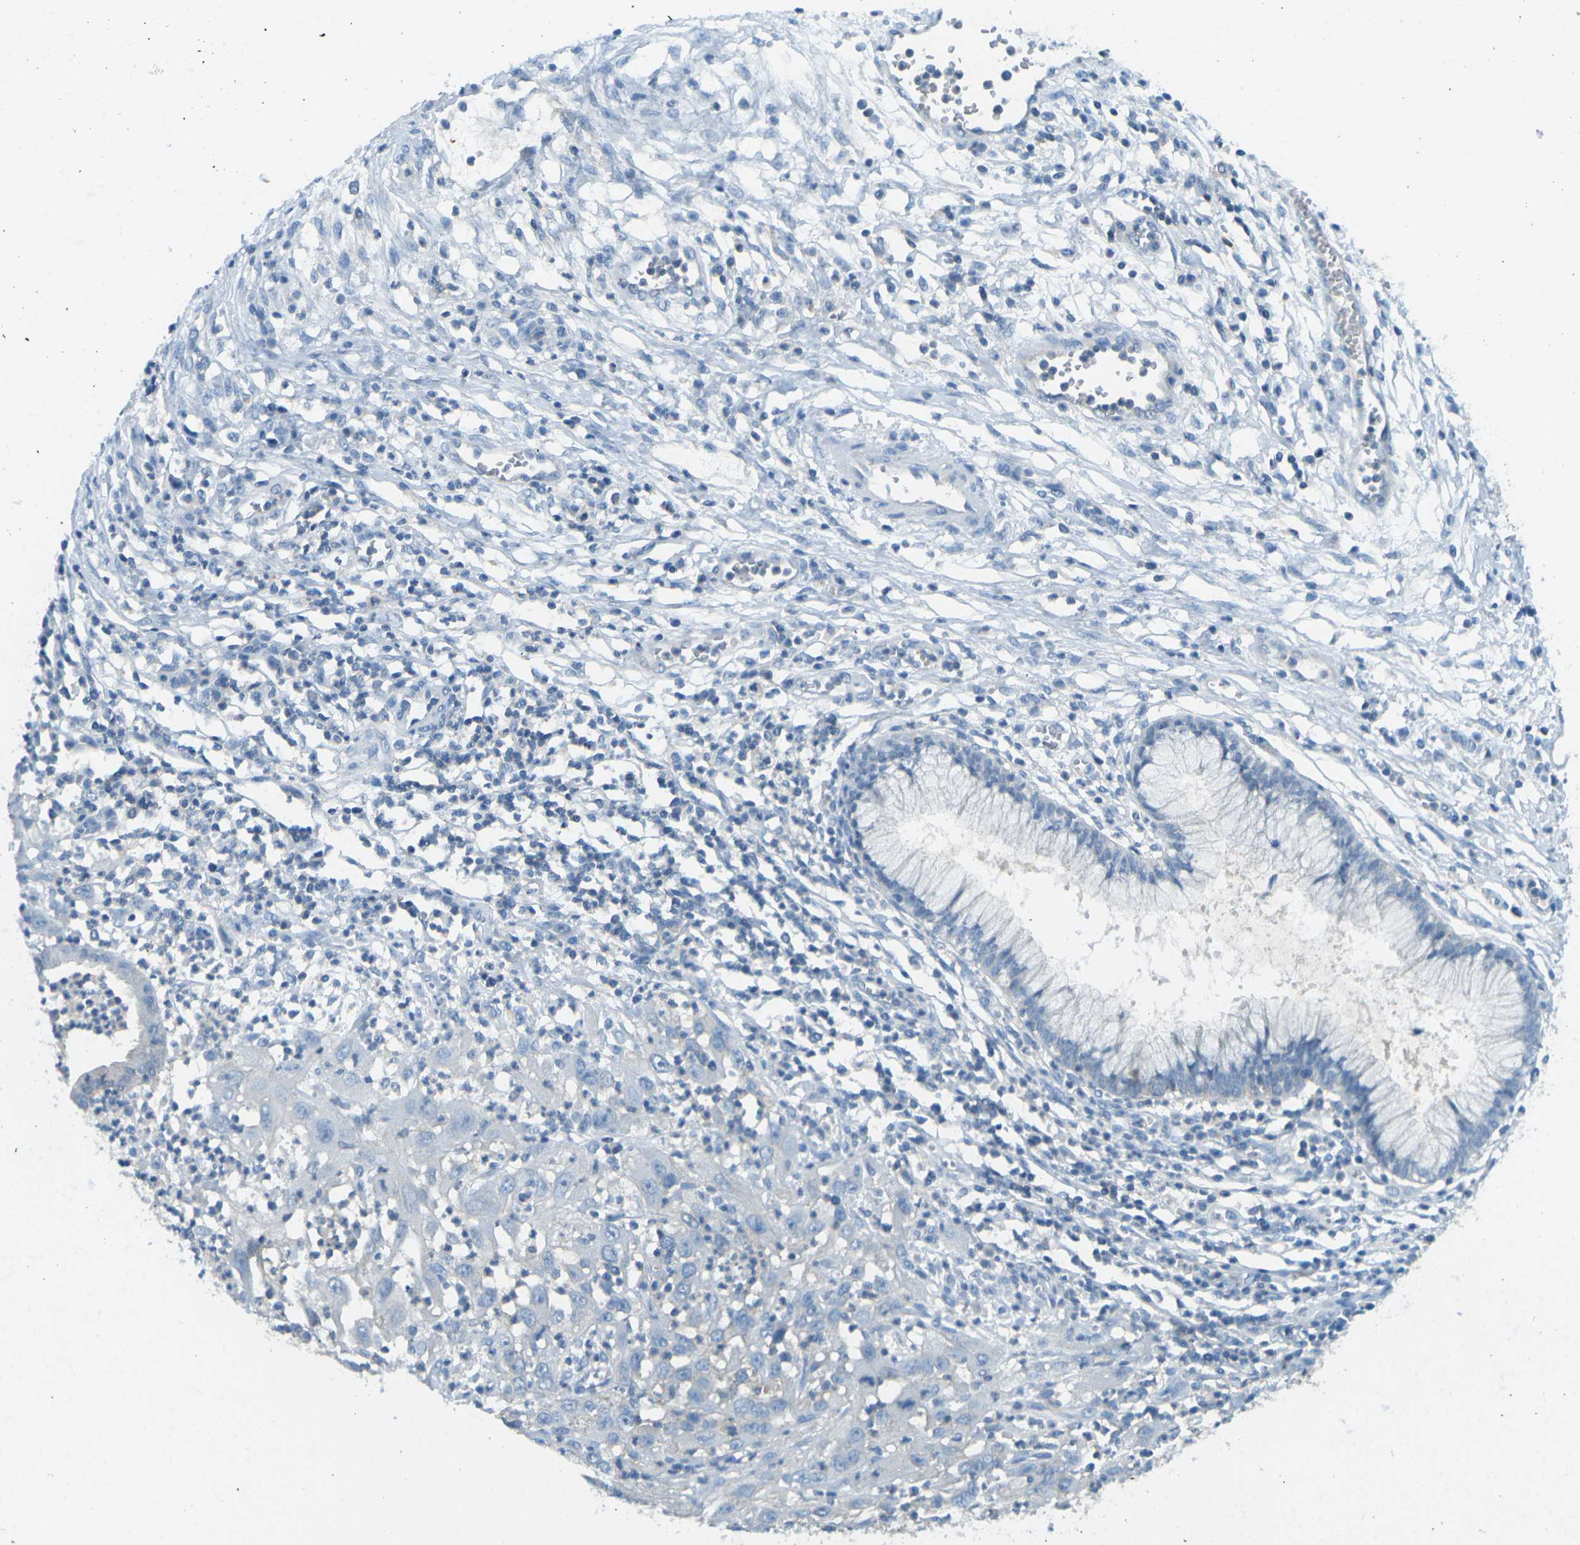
{"staining": {"intensity": "negative", "quantity": "none", "location": "none"}, "tissue": "cervical cancer", "cell_type": "Tumor cells", "image_type": "cancer", "snomed": [{"axis": "morphology", "description": "Squamous cell carcinoma, NOS"}, {"axis": "topography", "description": "Cervix"}], "caption": "This is an IHC histopathology image of human squamous cell carcinoma (cervical). There is no staining in tumor cells.", "gene": "CD47", "patient": {"sex": "female", "age": 32}}